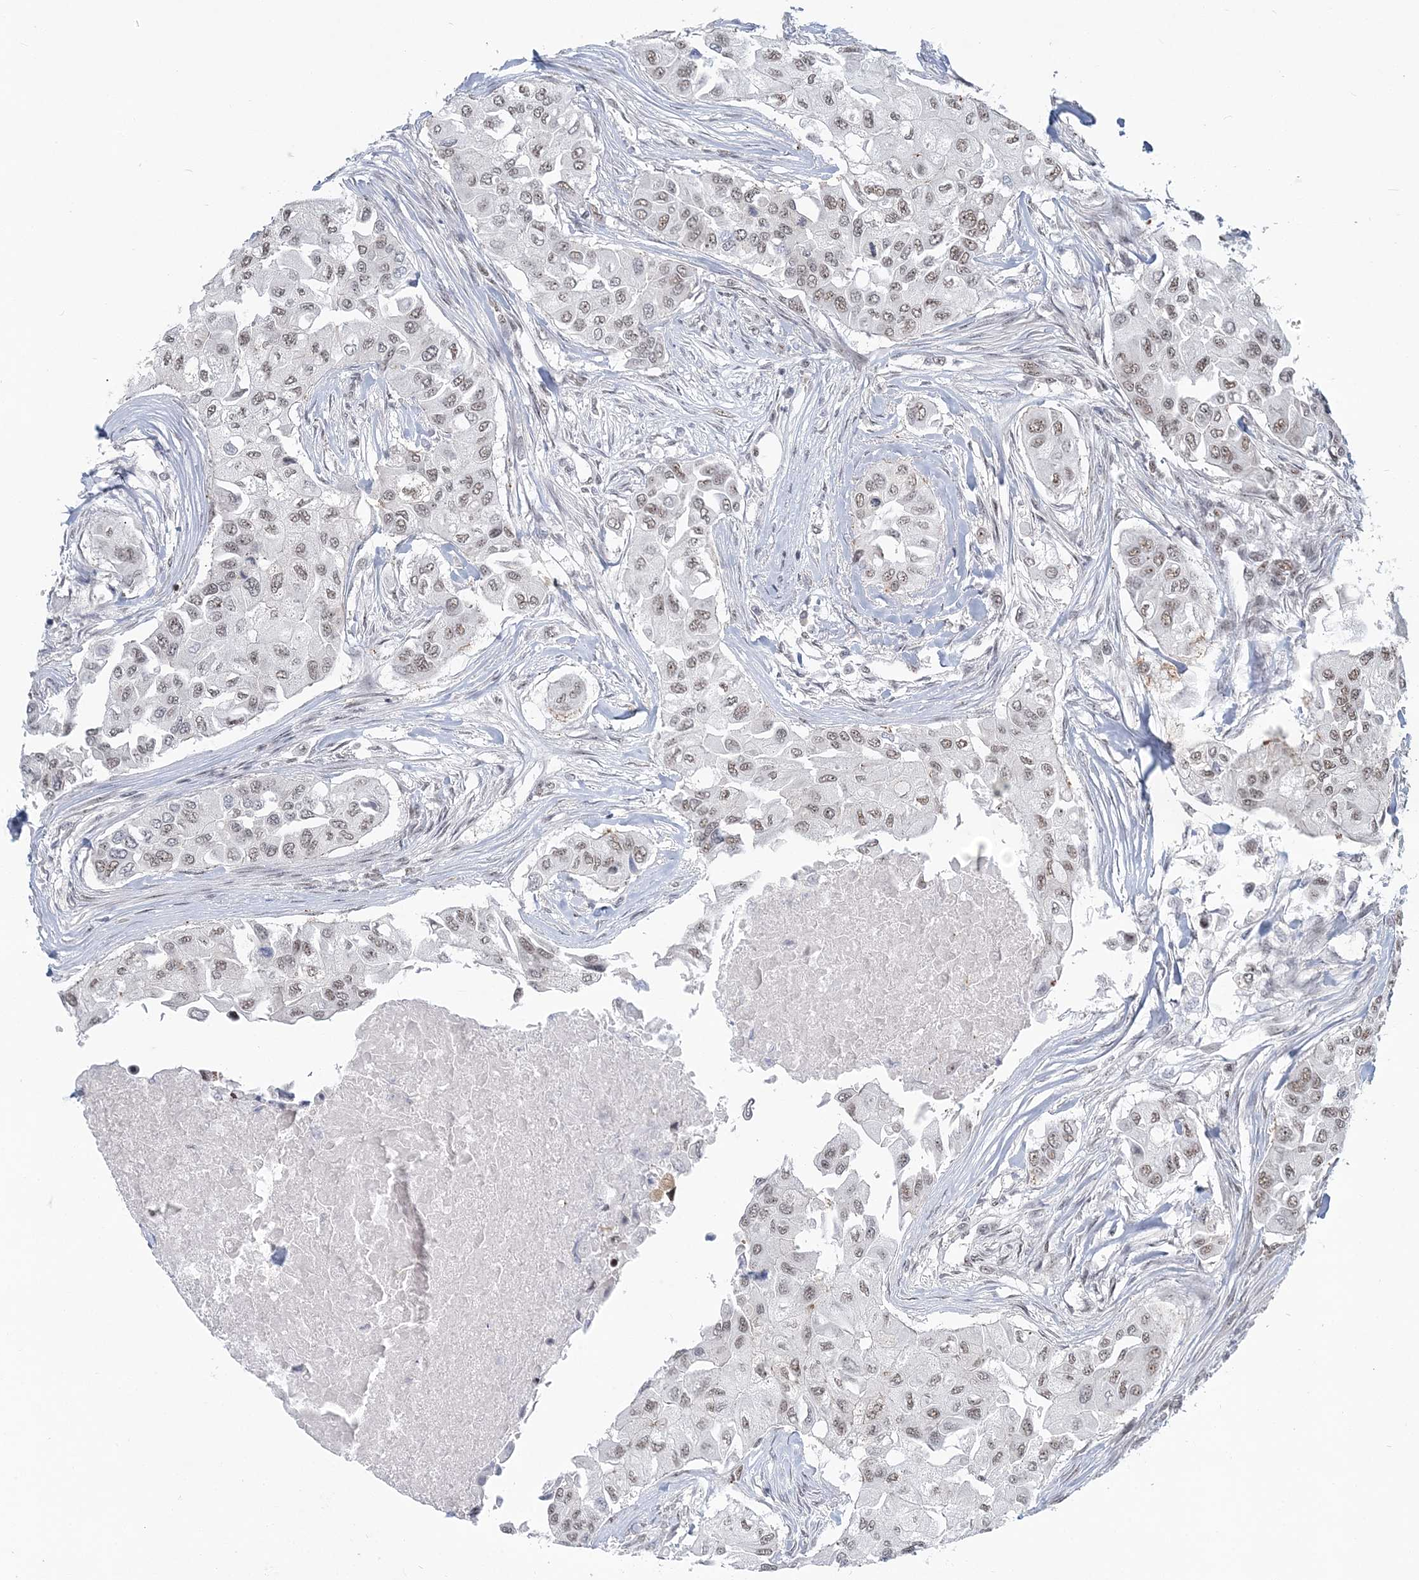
{"staining": {"intensity": "weak", "quantity": "25%-75%", "location": "nuclear"}, "tissue": "breast cancer", "cell_type": "Tumor cells", "image_type": "cancer", "snomed": [{"axis": "morphology", "description": "Normal tissue, NOS"}, {"axis": "morphology", "description": "Duct carcinoma"}, {"axis": "topography", "description": "Breast"}], "caption": "Immunohistochemistry (IHC) (DAB (3,3'-diaminobenzidine)) staining of invasive ductal carcinoma (breast) displays weak nuclear protein positivity in about 25%-75% of tumor cells.", "gene": "PLRG1", "patient": {"sex": "female", "age": 49}}